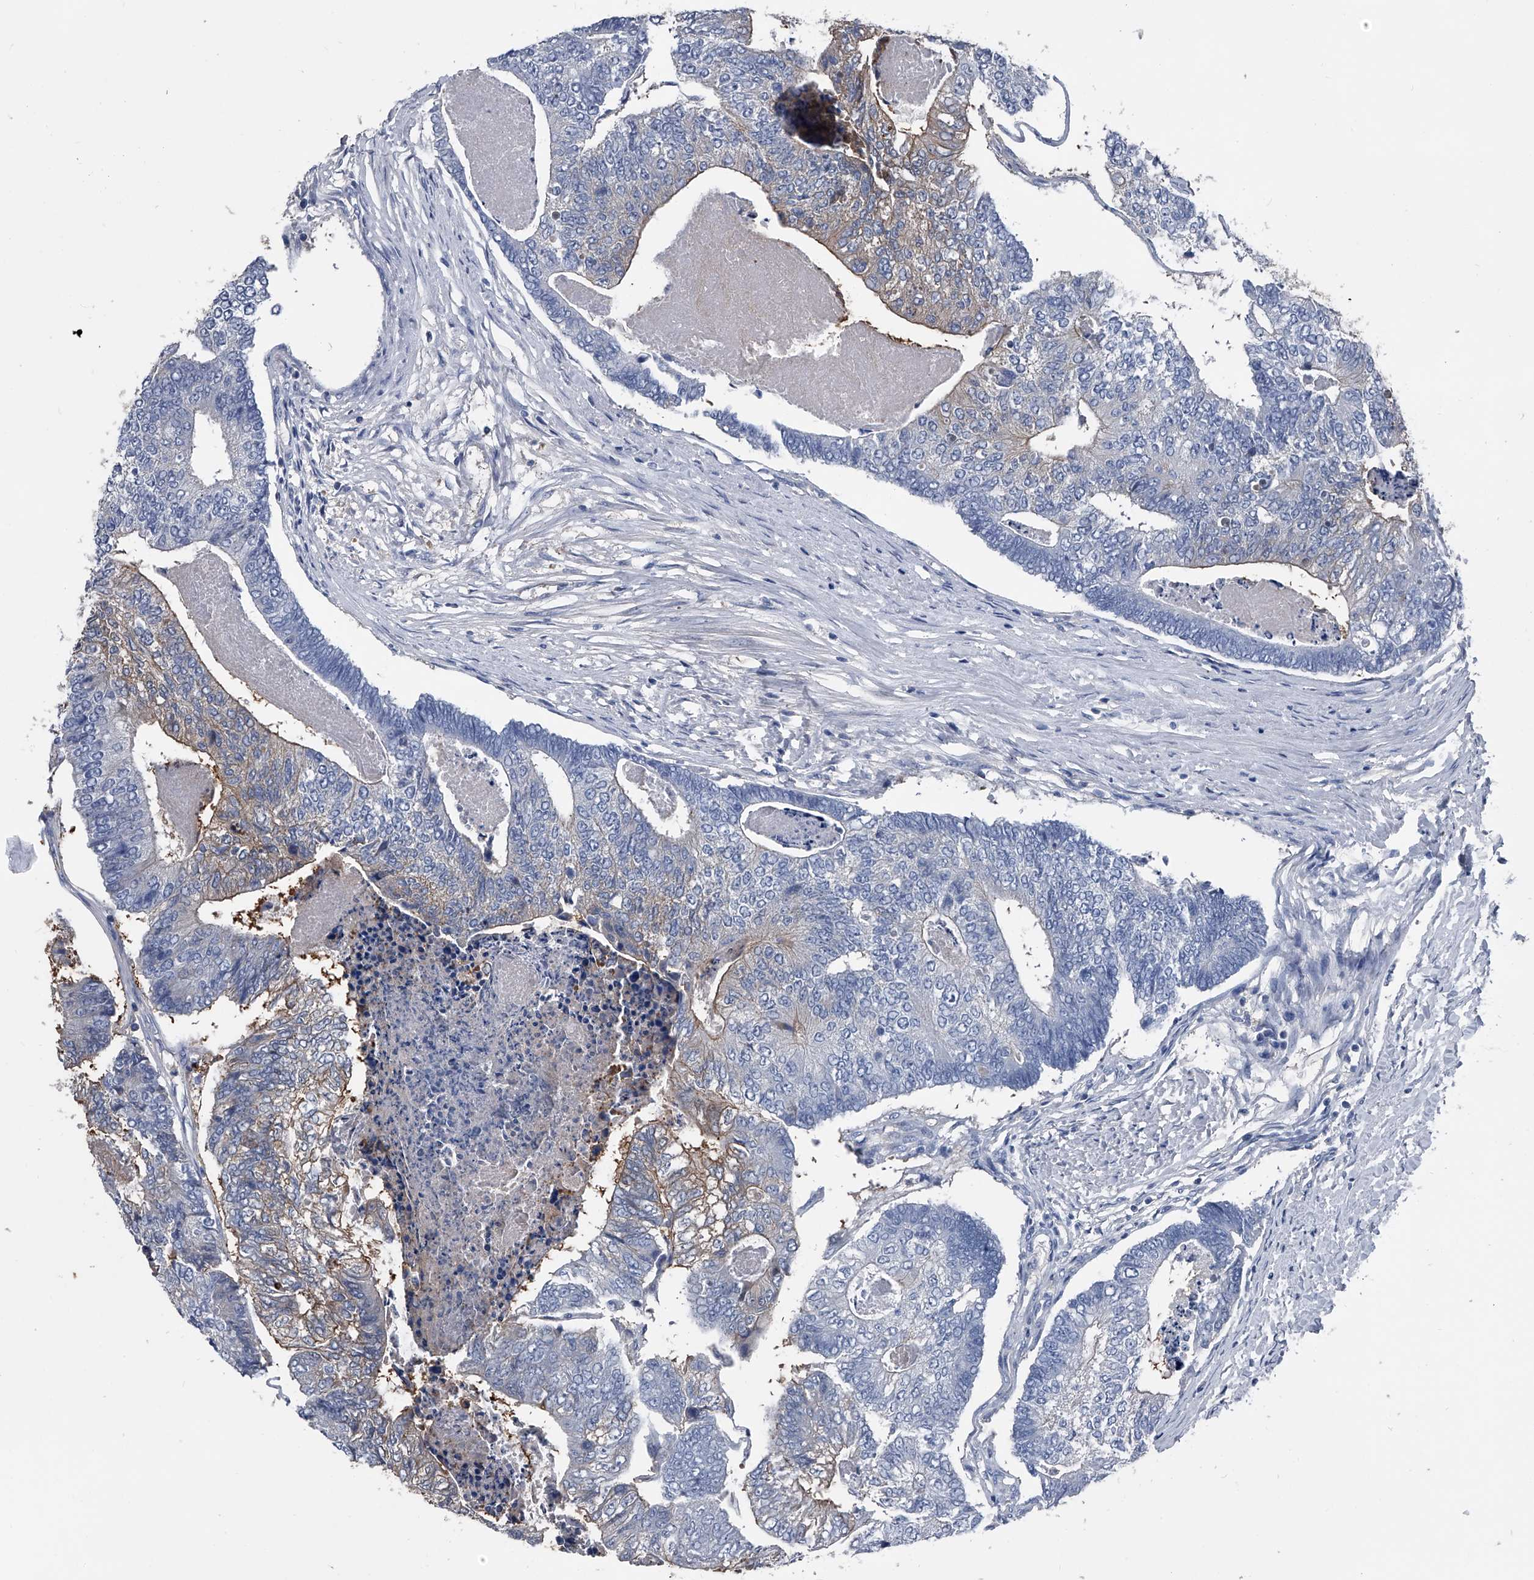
{"staining": {"intensity": "moderate", "quantity": "<25%", "location": "cytoplasmic/membranous"}, "tissue": "colorectal cancer", "cell_type": "Tumor cells", "image_type": "cancer", "snomed": [{"axis": "morphology", "description": "Adenocarcinoma, NOS"}, {"axis": "topography", "description": "Colon"}], "caption": "Moderate cytoplasmic/membranous protein expression is appreciated in approximately <25% of tumor cells in colorectal adenocarcinoma. (DAB (3,3'-diaminobenzidine) = brown stain, brightfield microscopy at high magnification).", "gene": "KIF13A", "patient": {"sex": "female", "age": 67}}